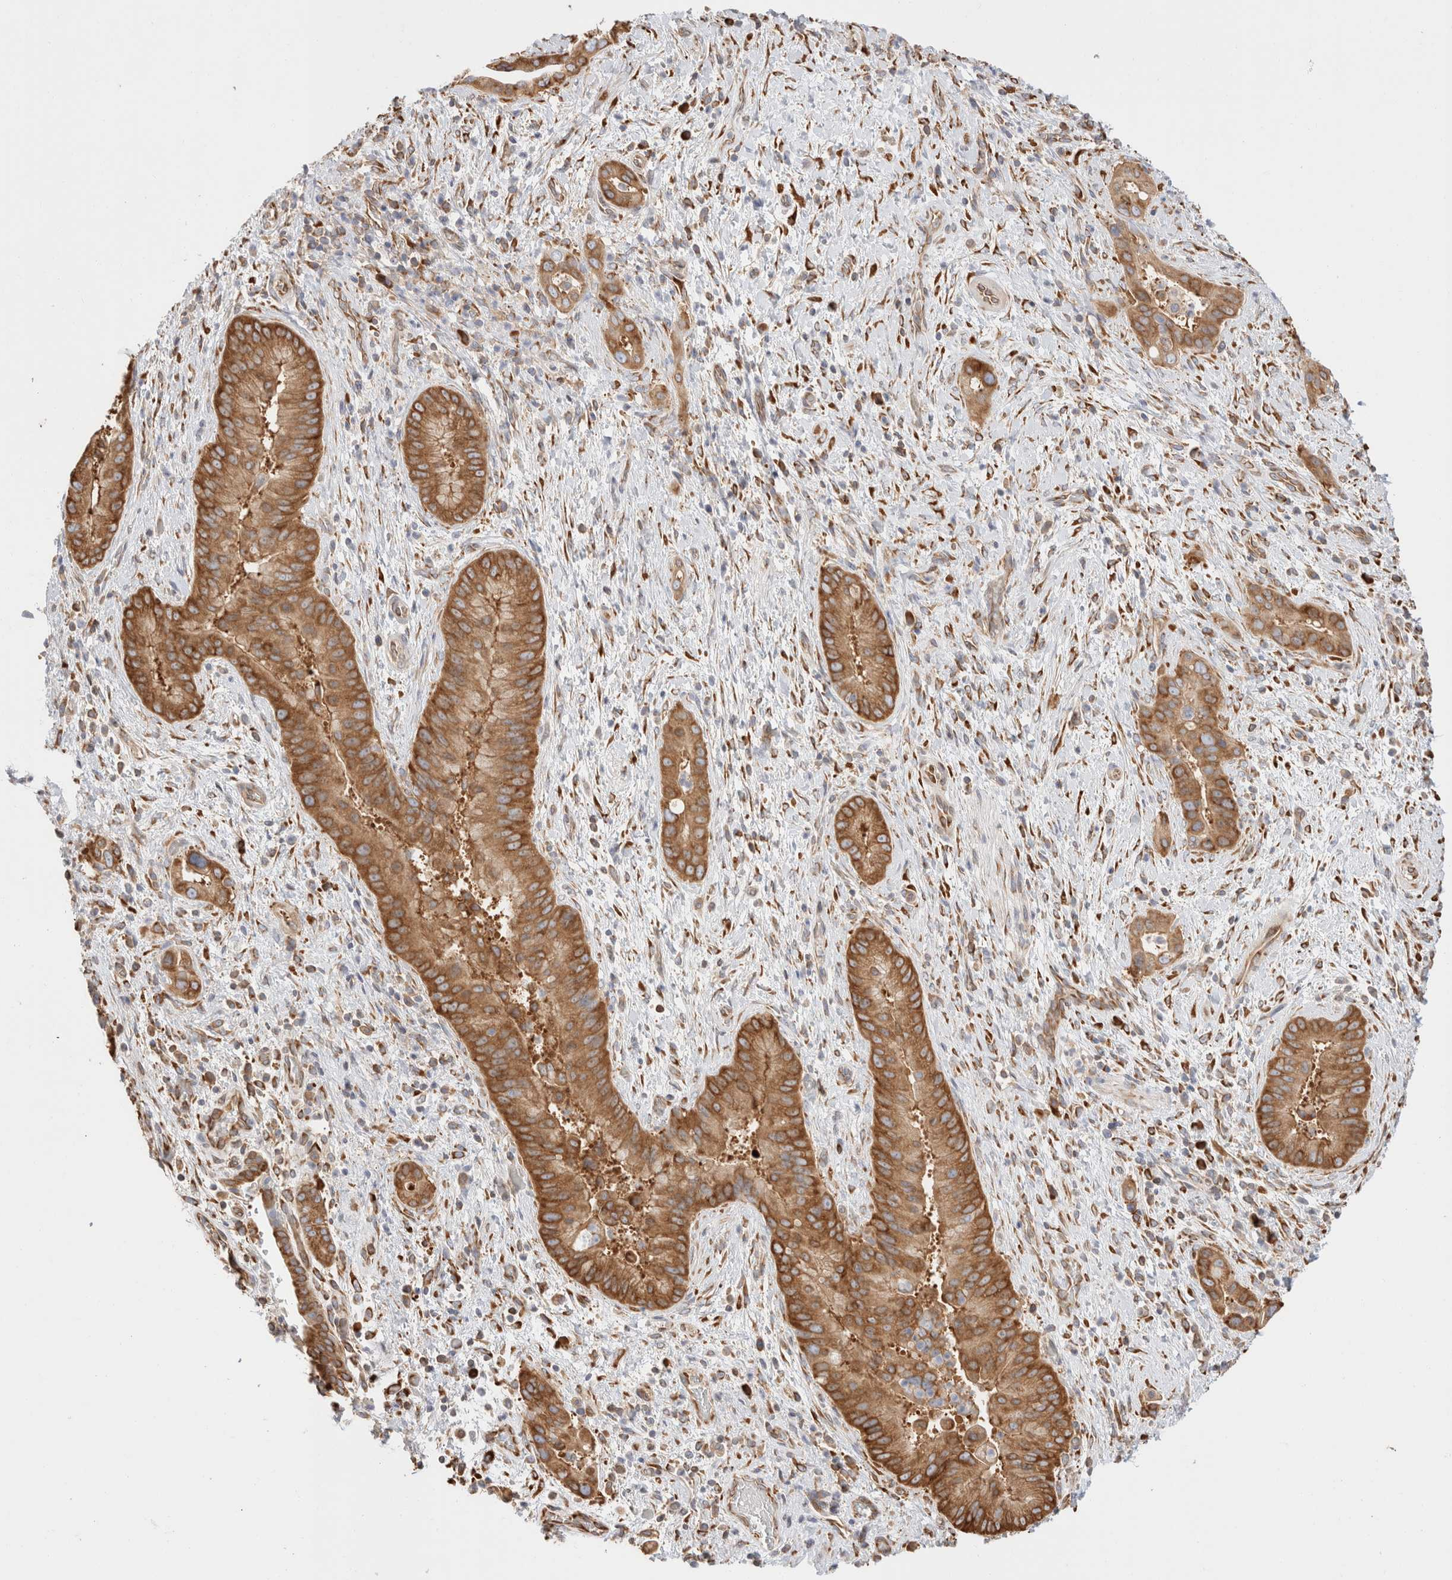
{"staining": {"intensity": "strong", "quantity": ">75%", "location": "cytoplasmic/membranous"}, "tissue": "liver cancer", "cell_type": "Tumor cells", "image_type": "cancer", "snomed": [{"axis": "morphology", "description": "Cholangiocarcinoma"}, {"axis": "topography", "description": "Liver"}], "caption": "Cholangiocarcinoma (liver) was stained to show a protein in brown. There is high levels of strong cytoplasmic/membranous staining in about >75% of tumor cells.", "gene": "ZC2HC1A", "patient": {"sex": "female", "age": 54}}